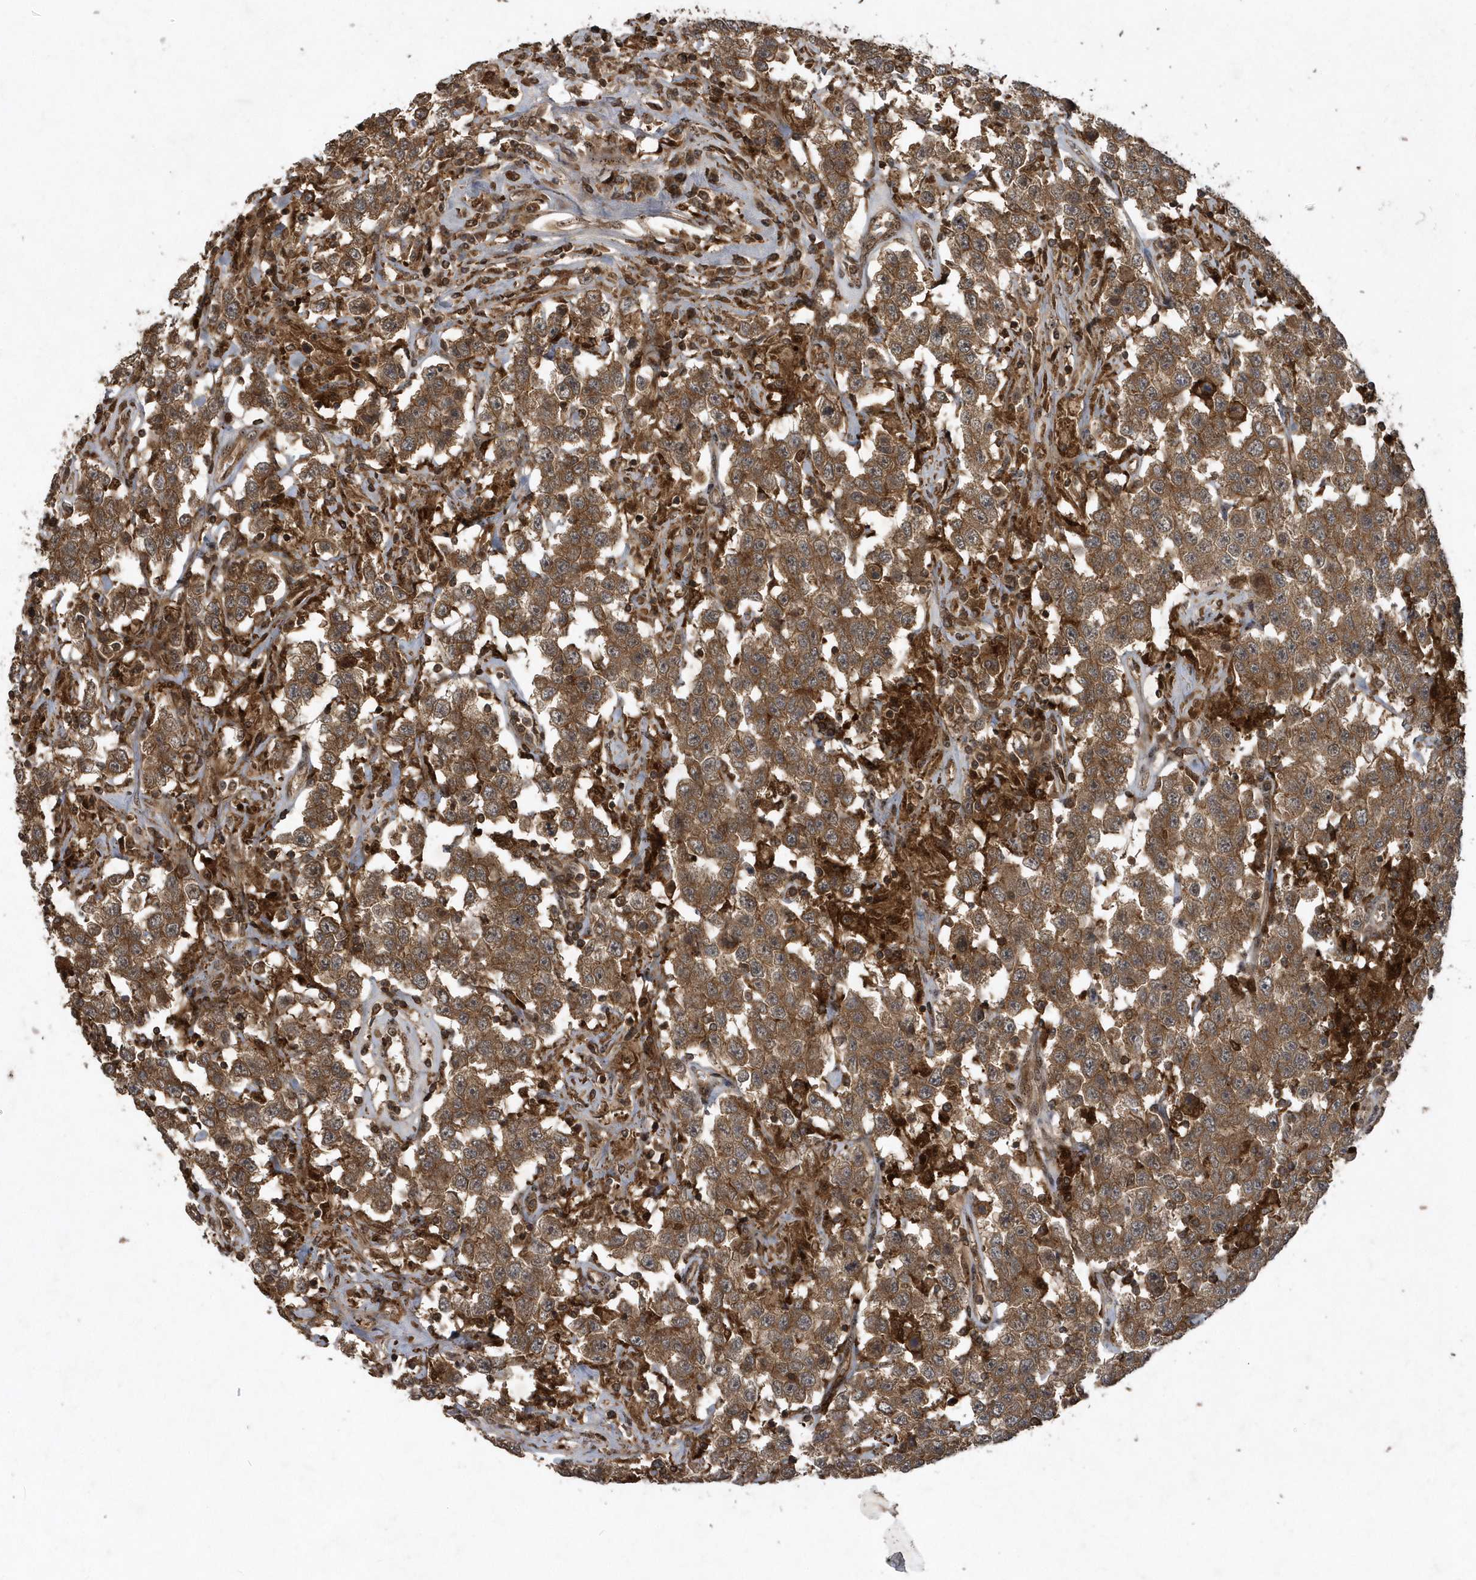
{"staining": {"intensity": "strong", "quantity": ">75%", "location": "cytoplasmic/membranous"}, "tissue": "testis cancer", "cell_type": "Tumor cells", "image_type": "cancer", "snomed": [{"axis": "morphology", "description": "Seminoma, NOS"}, {"axis": "topography", "description": "Testis"}], "caption": "Testis seminoma stained with a brown dye demonstrates strong cytoplasmic/membranous positive positivity in about >75% of tumor cells.", "gene": "LACC1", "patient": {"sex": "male", "age": 41}}